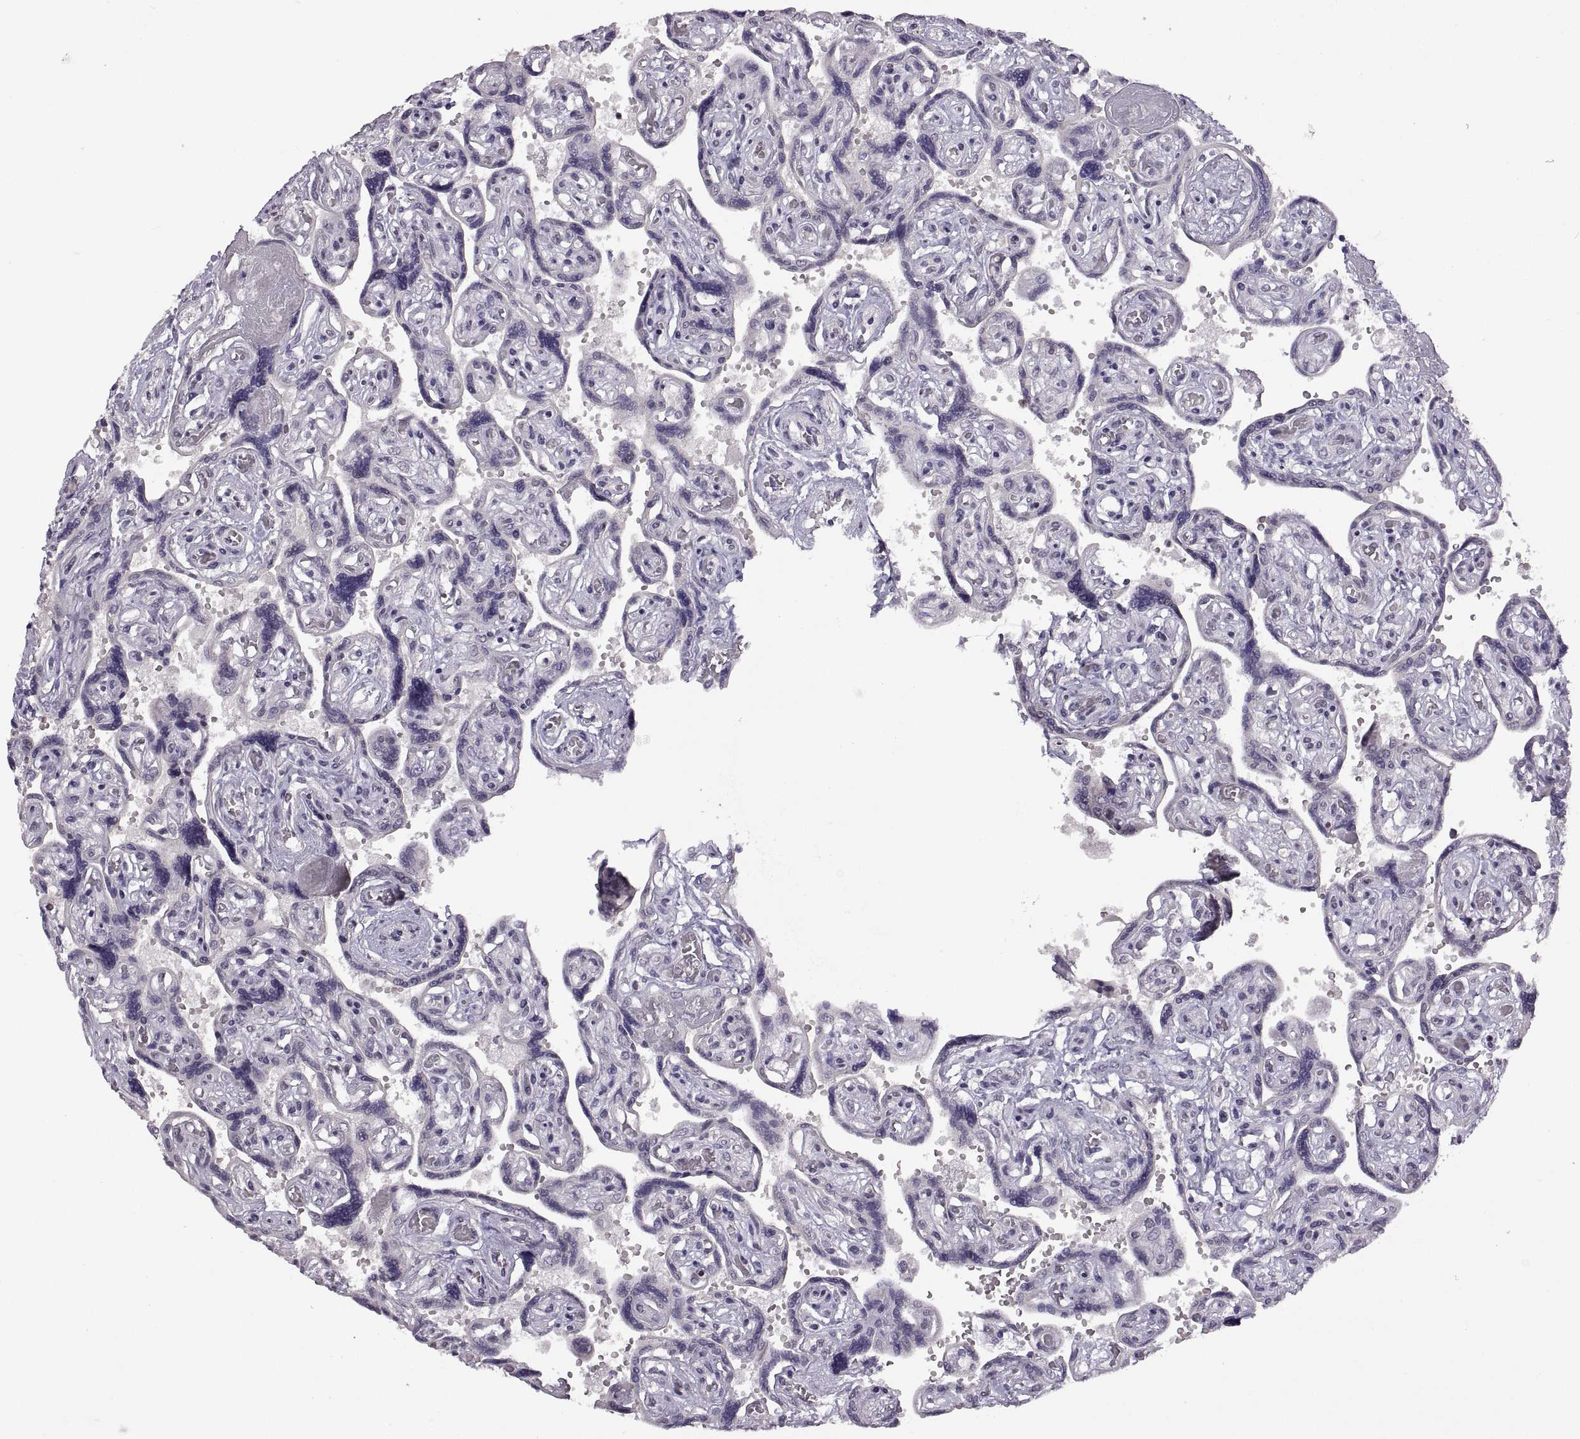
{"staining": {"intensity": "negative", "quantity": "none", "location": "none"}, "tissue": "placenta", "cell_type": "Decidual cells", "image_type": "normal", "snomed": [{"axis": "morphology", "description": "Normal tissue, NOS"}, {"axis": "topography", "description": "Placenta"}], "caption": "Image shows no significant protein expression in decidual cells of normal placenta.", "gene": "NEK2", "patient": {"sex": "female", "age": 32}}